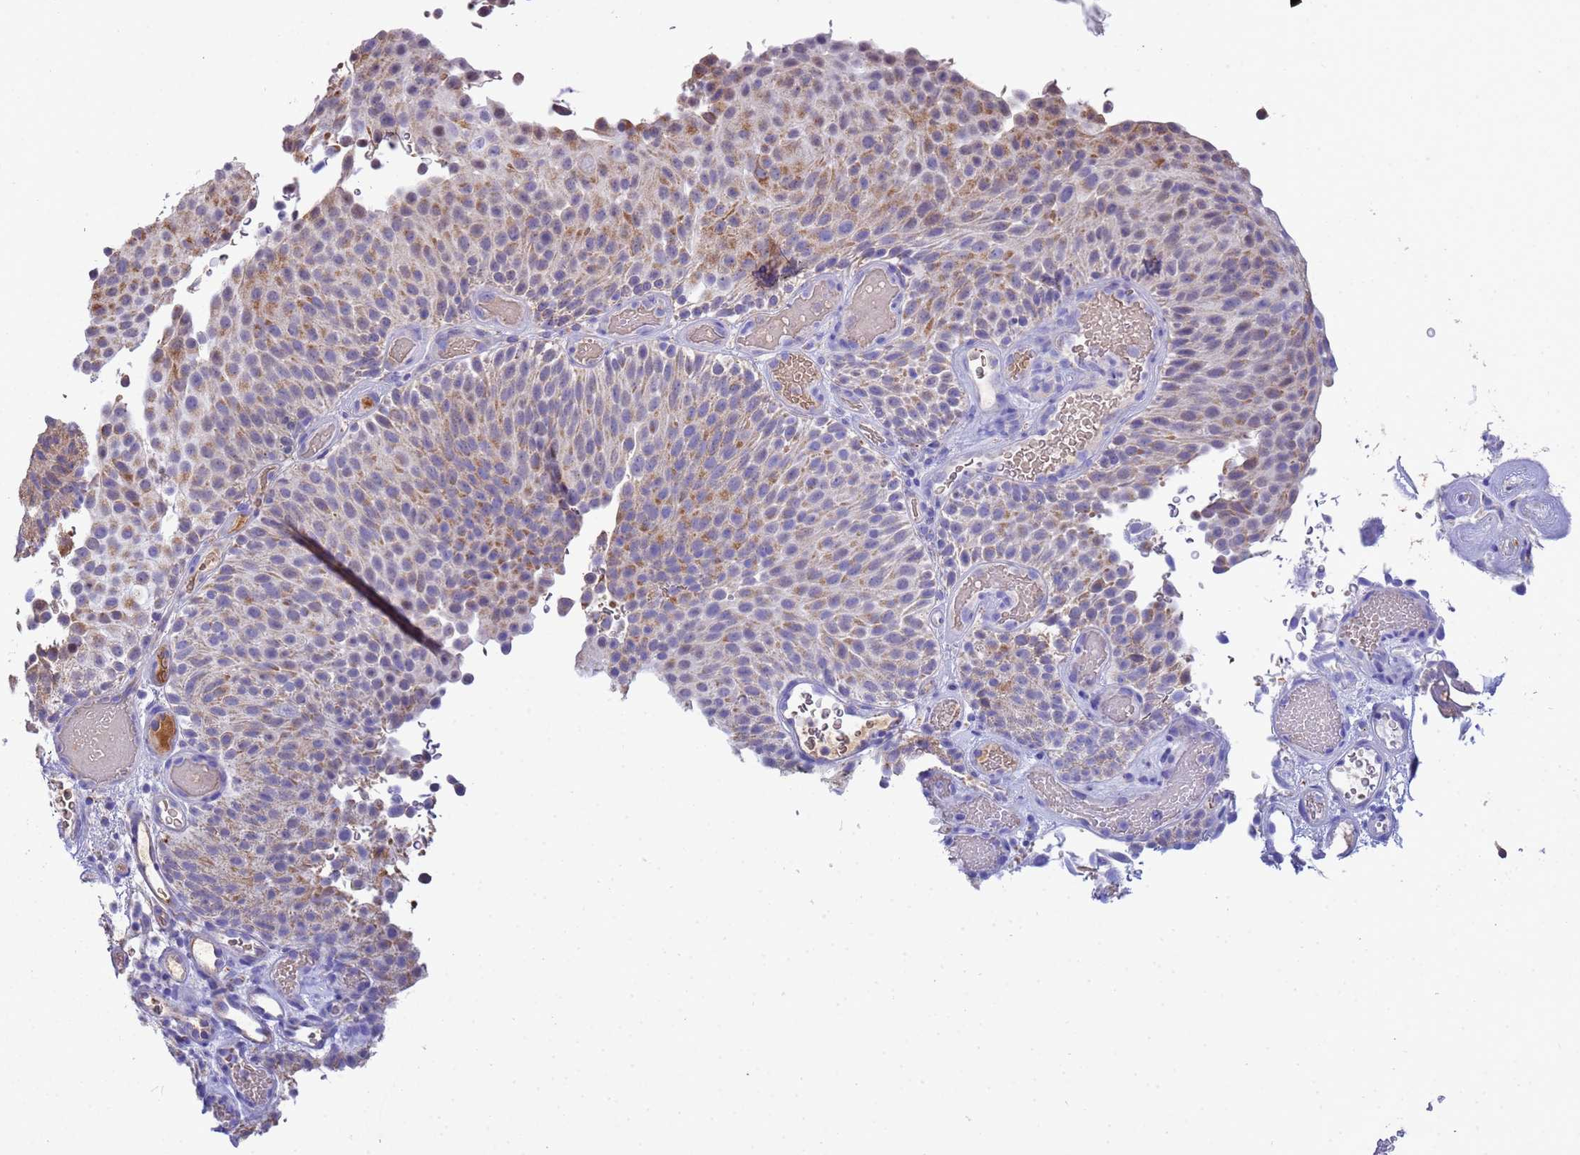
{"staining": {"intensity": "moderate", "quantity": "25%-75%", "location": "cytoplasmic/membranous"}, "tissue": "urothelial cancer", "cell_type": "Tumor cells", "image_type": "cancer", "snomed": [{"axis": "morphology", "description": "Urothelial carcinoma, Low grade"}, {"axis": "topography", "description": "Urinary bladder"}], "caption": "Urothelial cancer stained for a protein (brown) displays moderate cytoplasmic/membranous positive positivity in approximately 25%-75% of tumor cells.", "gene": "GLUD1", "patient": {"sex": "male", "age": 78}}